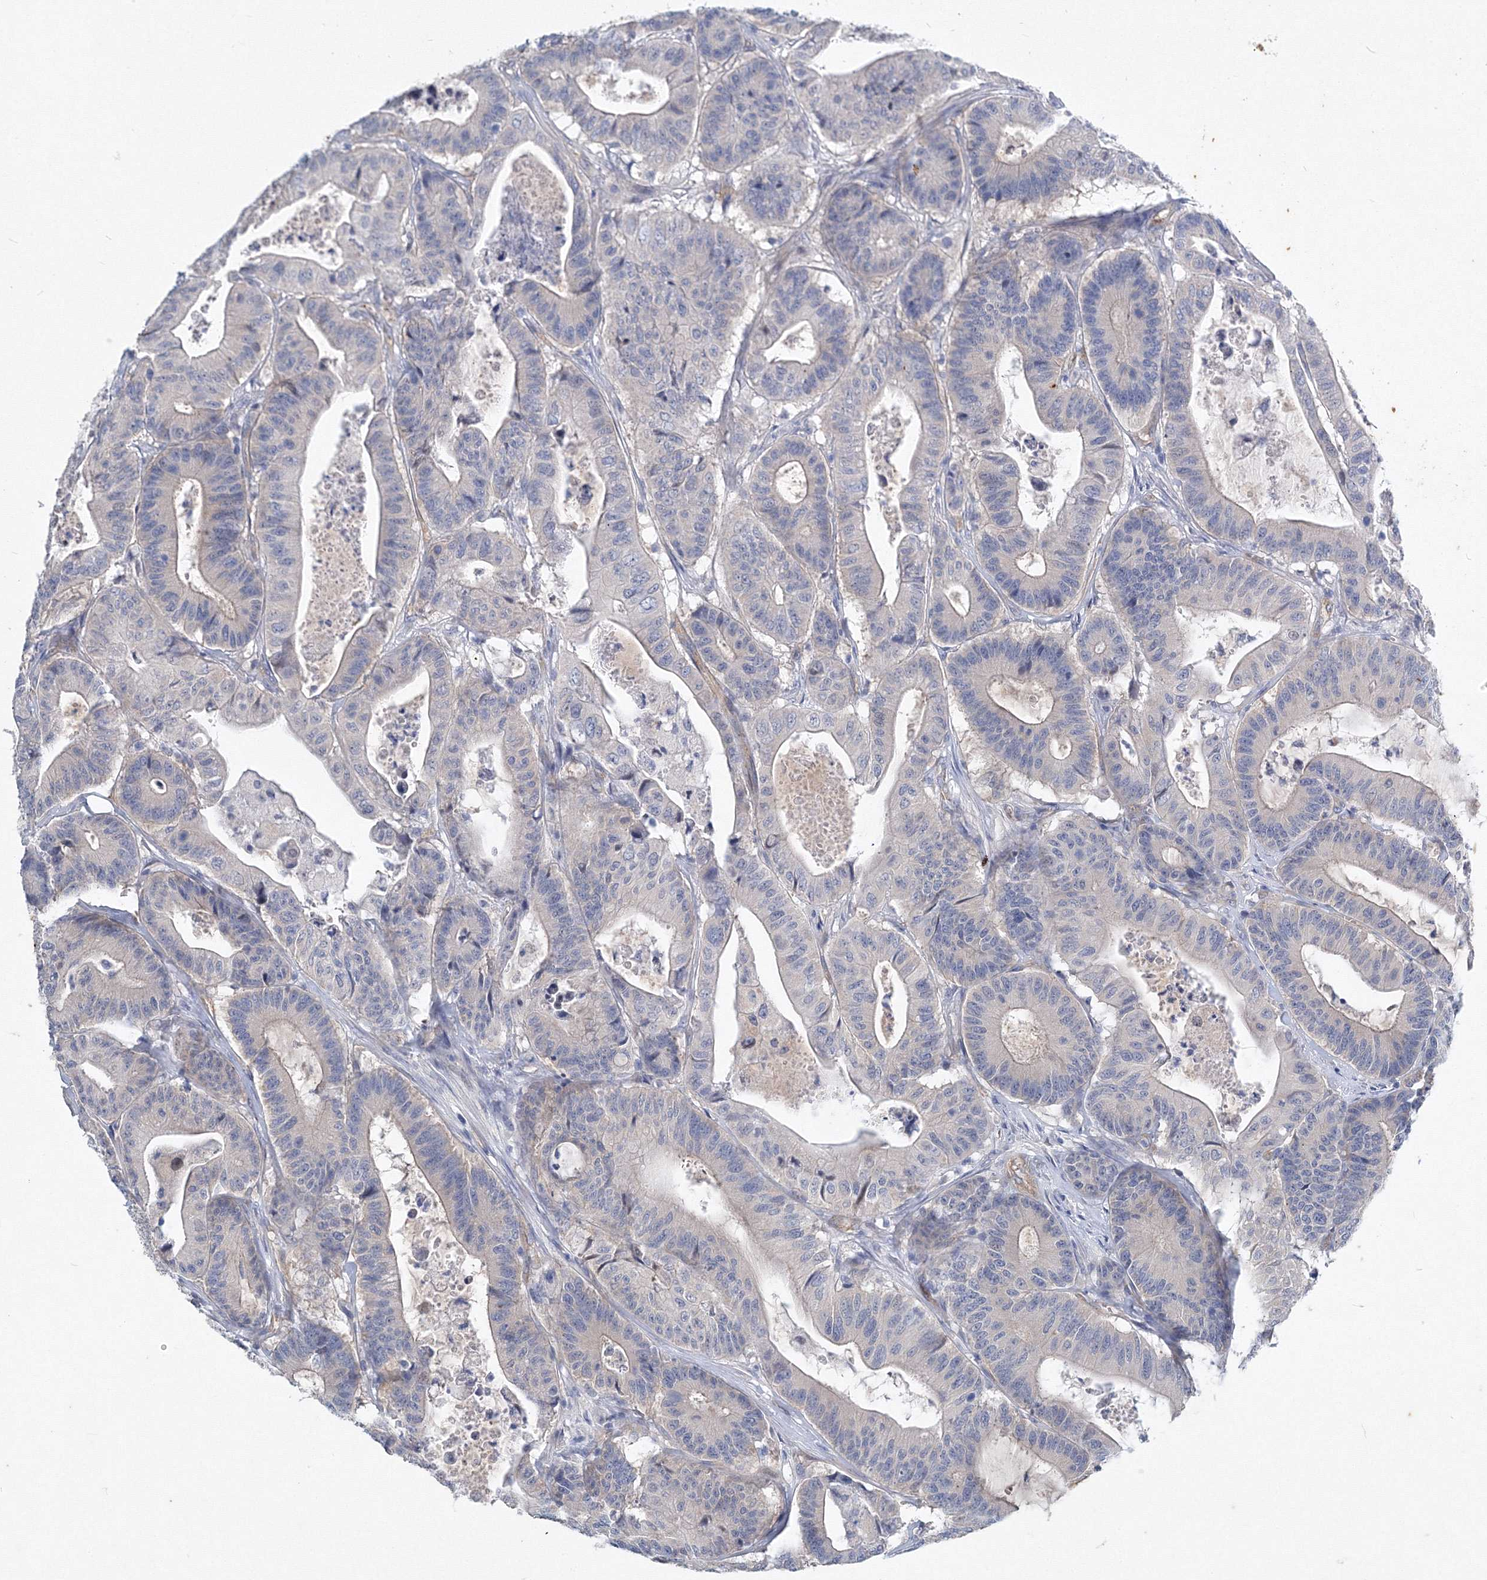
{"staining": {"intensity": "negative", "quantity": "none", "location": "none"}, "tissue": "colorectal cancer", "cell_type": "Tumor cells", "image_type": "cancer", "snomed": [{"axis": "morphology", "description": "Adenocarcinoma, NOS"}, {"axis": "topography", "description": "Colon"}], "caption": "Image shows no significant protein staining in tumor cells of colorectal cancer. (DAB (3,3'-diaminobenzidine) immunohistochemistry (IHC), high magnification).", "gene": "TANC1", "patient": {"sex": "female", "age": 84}}